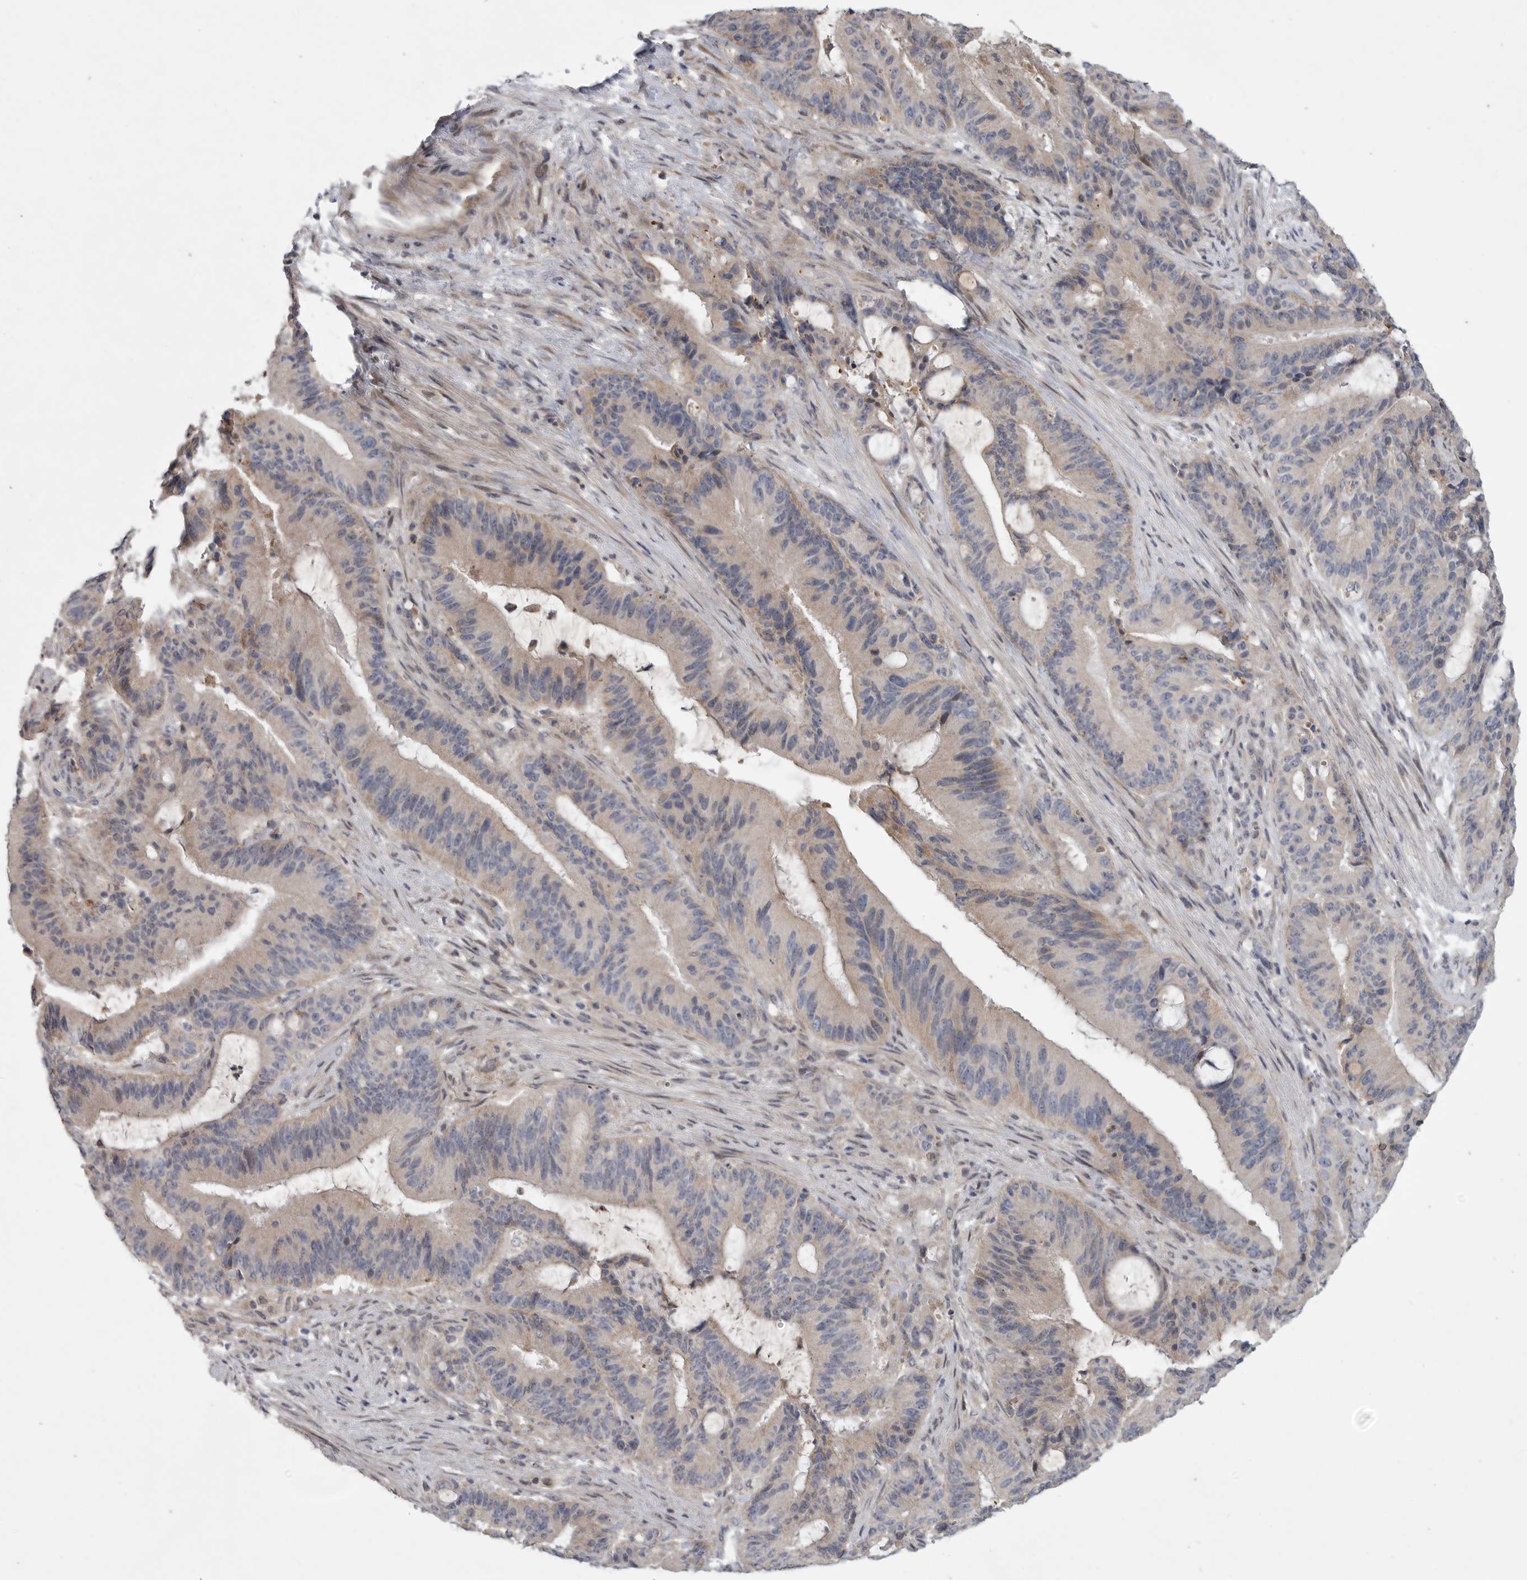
{"staining": {"intensity": "weak", "quantity": "<25%", "location": "cytoplasmic/membranous"}, "tissue": "liver cancer", "cell_type": "Tumor cells", "image_type": "cancer", "snomed": [{"axis": "morphology", "description": "Normal tissue, NOS"}, {"axis": "morphology", "description": "Cholangiocarcinoma"}, {"axis": "topography", "description": "Liver"}, {"axis": "topography", "description": "Peripheral nerve tissue"}], "caption": "This micrograph is of liver cholangiocarcinoma stained with immunohistochemistry (IHC) to label a protein in brown with the nuclei are counter-stained blue. There is no positivity in tumor cells.", "gene": "FBXO43", "patient": {"sex": "female", "age": 73}}